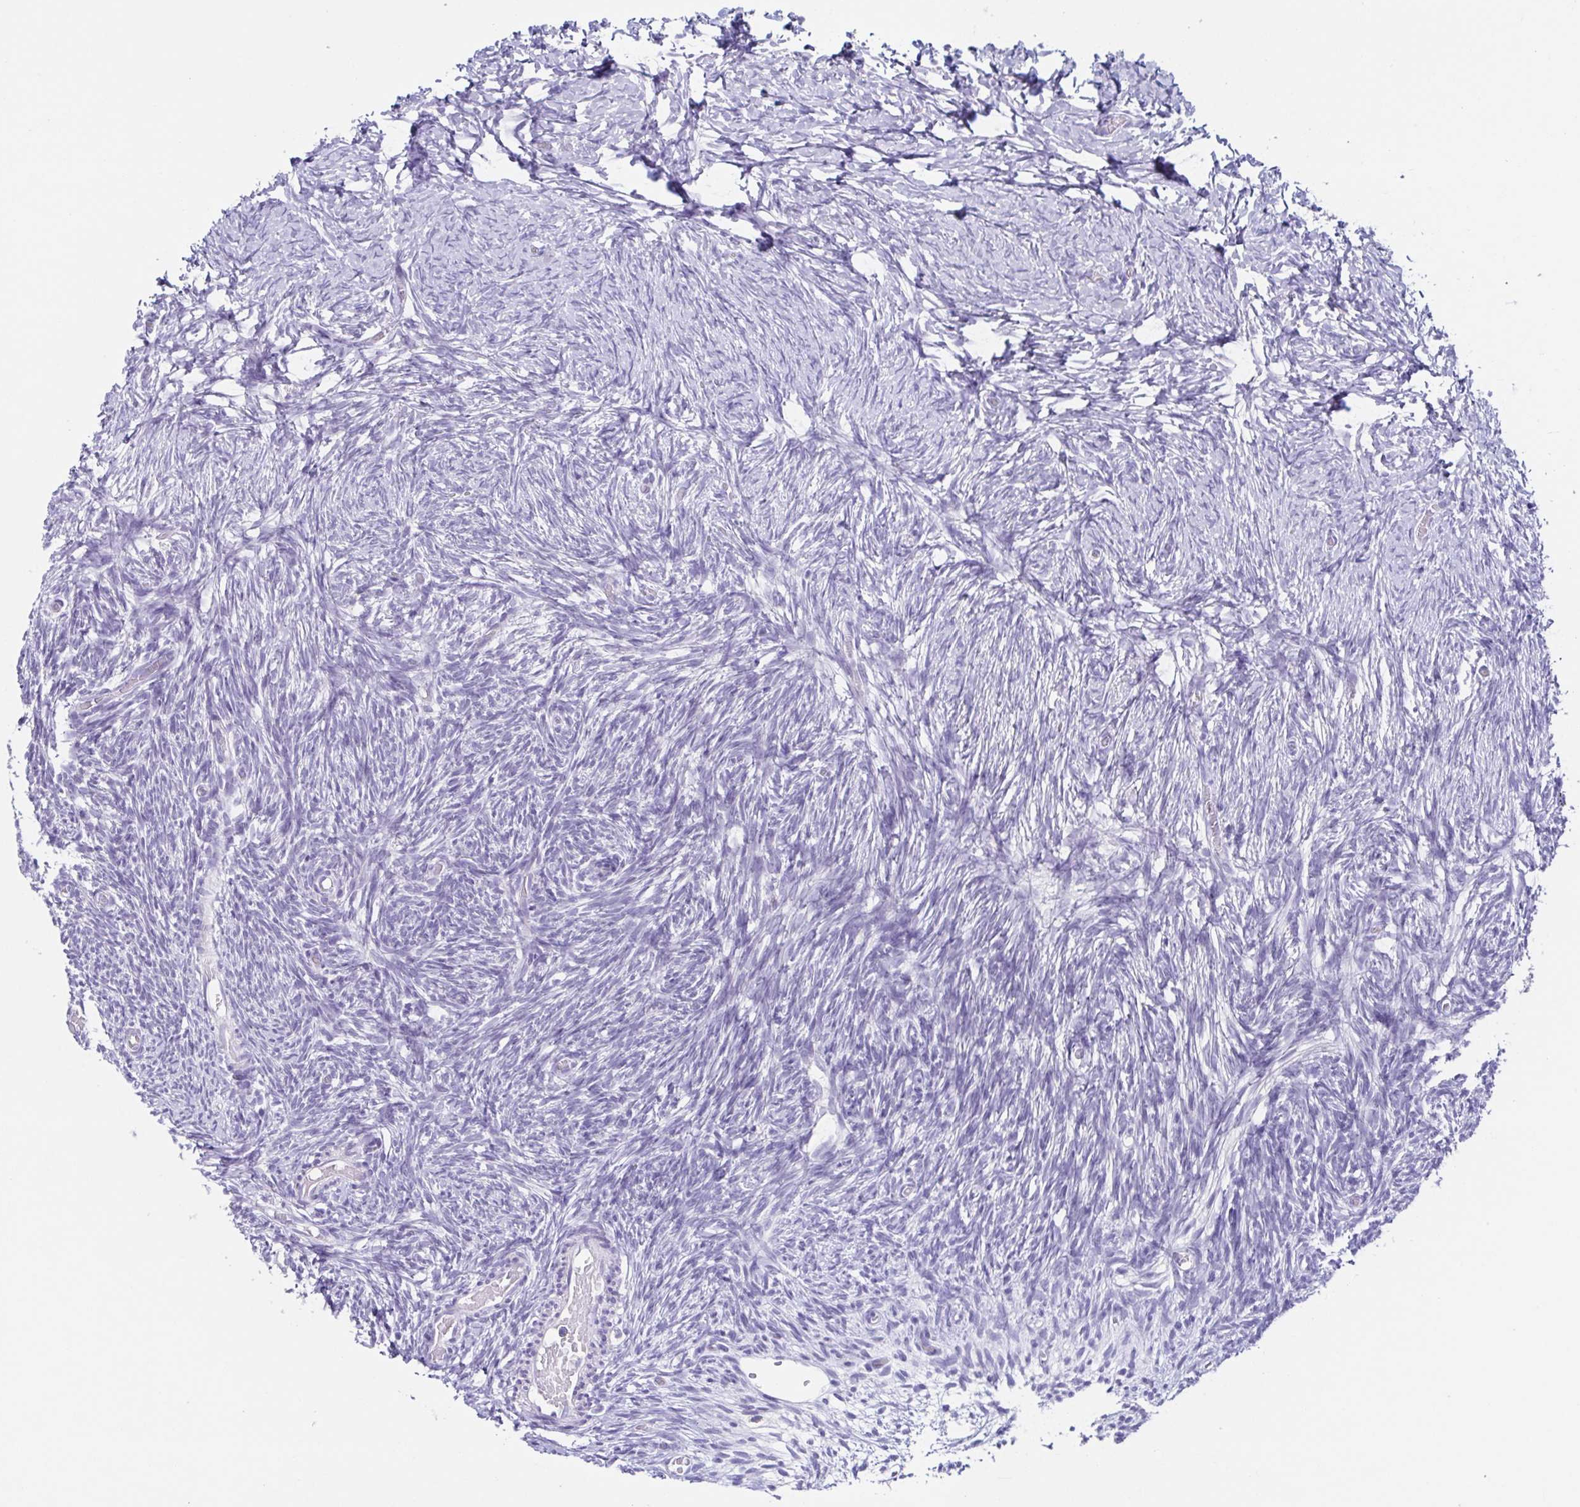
{"staining": {"intensity": "negative", "quantity": "none", "location": "none"}, "tissue": "ovary", "cell_type": "Follicle cells", "image_type": "normal", "snomed": [{"axis": "morphology", "description": "Normal tissue, NOS"}, {"axis": "topography", "description": "Ovary"}], "caption": "IHC micrograph of unremarkable ovary: ovary stained with DAB (3,3'-diaminobenzidine) demonstrates no significant protein positivity in follicle cells.", "gene": "RDH11", "patient": {"sex": "female", "age": 39}}